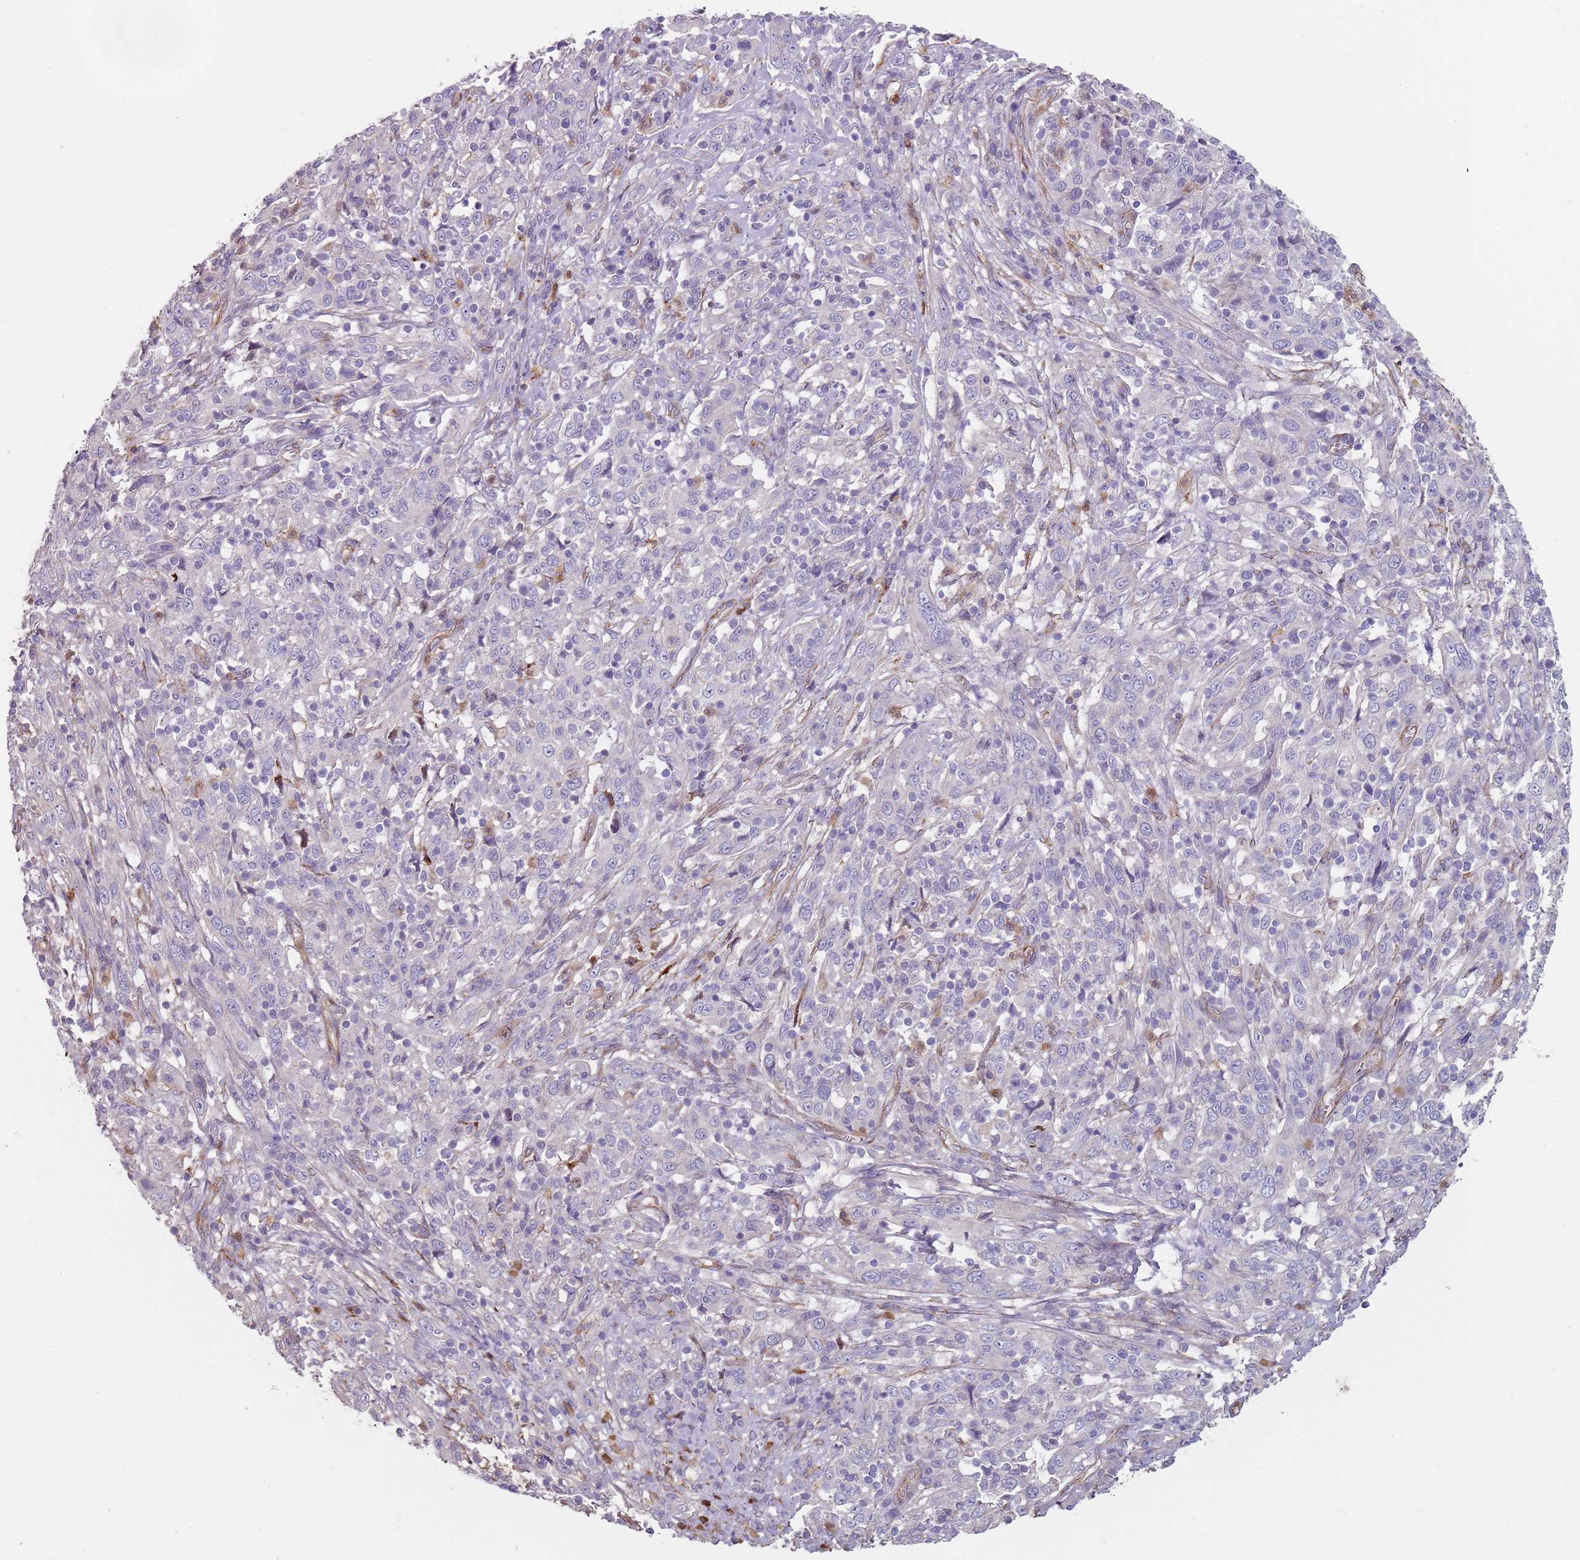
{"staining": {"intensity": "negative", "quantity": "none", "location": "none"}, "tissue": "cervical cancer", "cell_type": "Tumor cells", "image_type": "cancer", "snomed": [{"axis": "morphology", "description": "Squamous cell carcinoma, NOS"}, {"axis": "topography", "description": "Cervix"}], "caption": "Immunohistochemistry photomicrograph of neoplastic tissue: squamous cell carcinoma (cervical) stained with DAB (3,3'-diaminobenzidine) demonstrates no significant protein positivity in tumor cells. The staining was performed using DAB to visualize the protein expression in brown, while the nuclei were stained in blue with hematoxylin (Magnification: 20x).", "gene": "PHLPP2", "patient": {"sex": "female", "age": 46}}